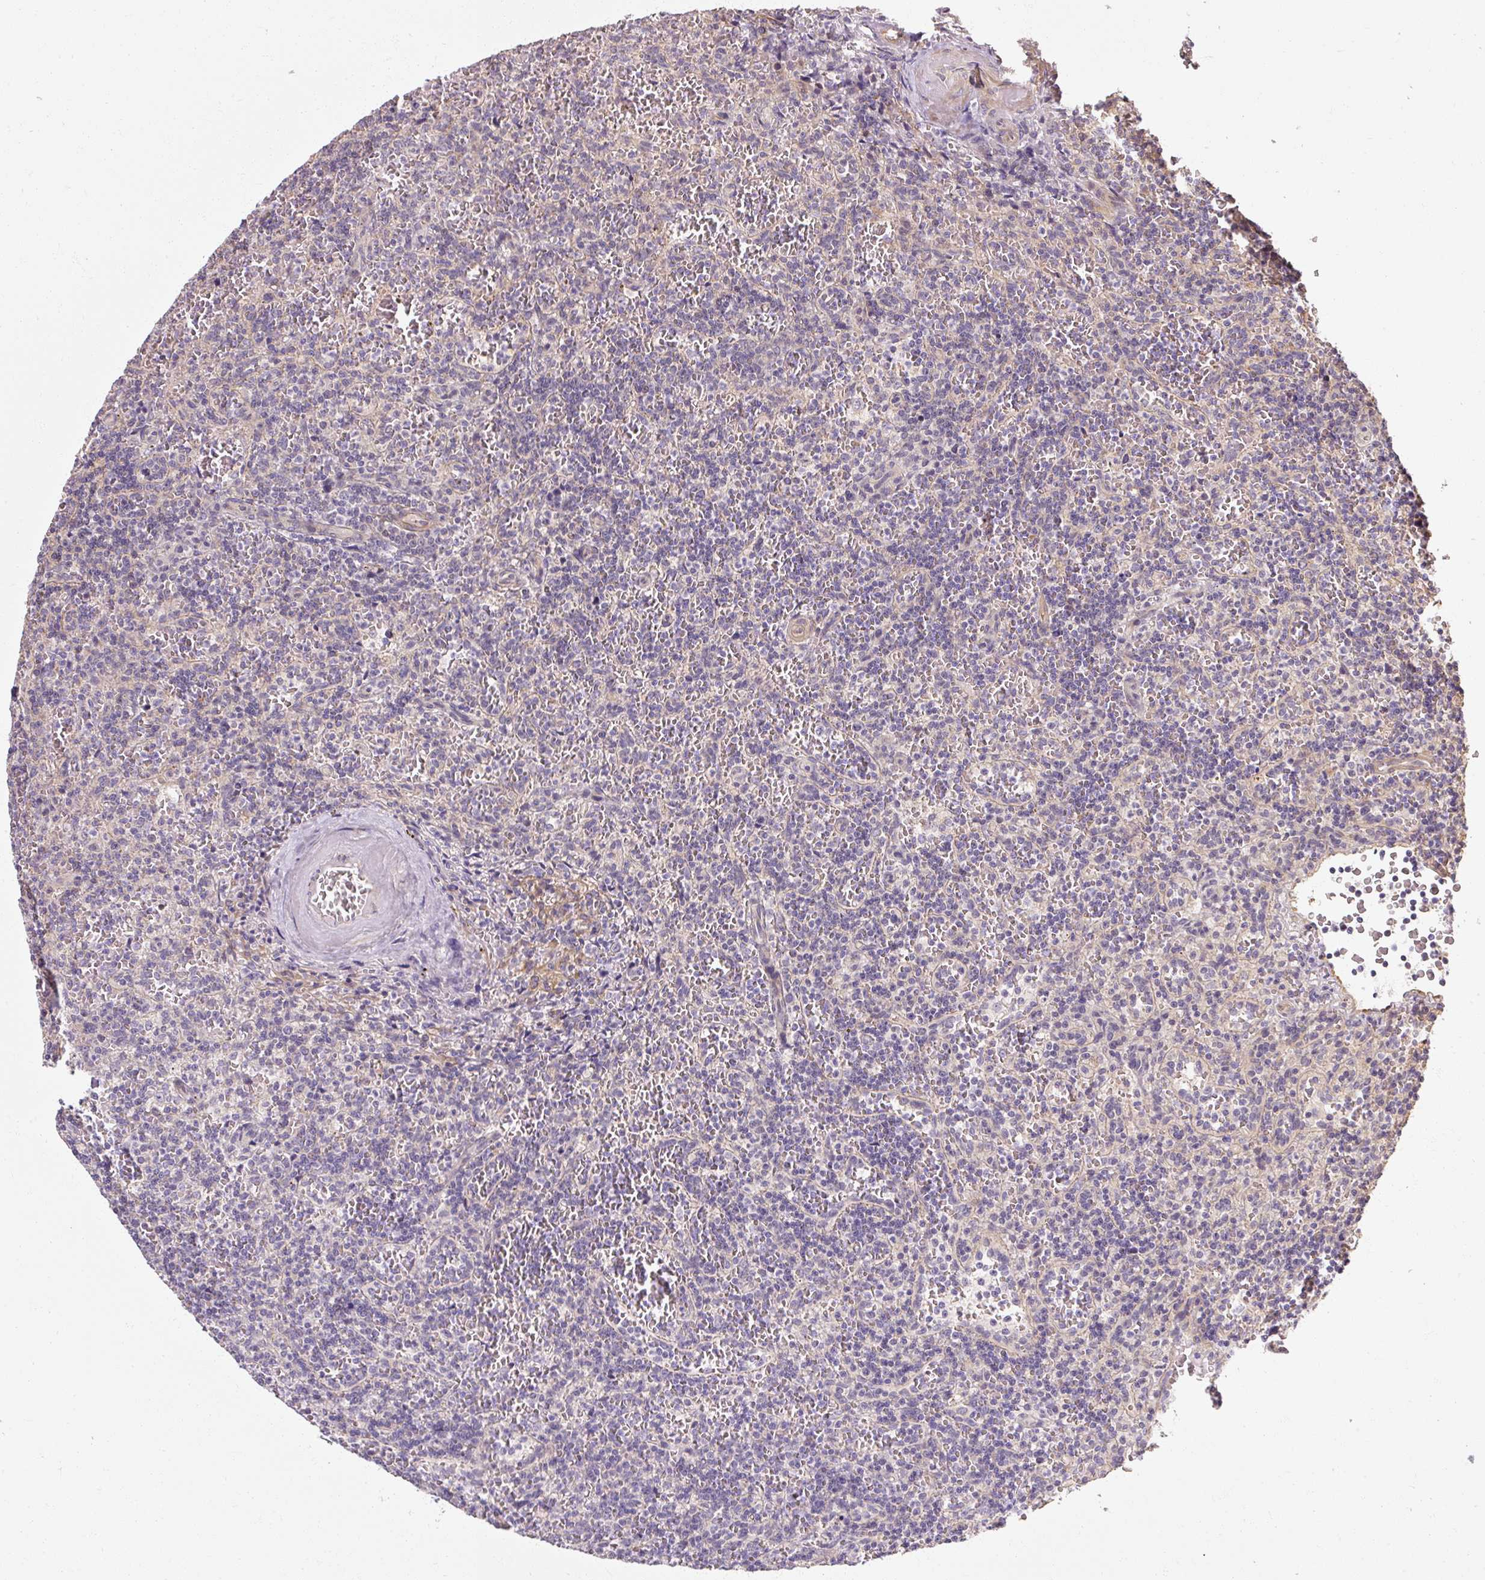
{"staining": {"intensity": "negative", "quantity": "none", "location": "none"}, "tissue": "lymphoma", "cell_type": "Tumor cells", "image_type": "cancer", "snomed": [{"axis": "morphology", "description": "Malignant lymphoma, non-Hodgkin's type, Low grade"}, {"axis": "topography", "description": "Spleen"}], "caption": "This micrograph is of low-grade malignant lymphoma, non-Hodgkin's type stained with IHC to label a protein in brown with the nuclei are counter-stained blue. There is no expression in tumor cells.", "gene": "RB1CC1", "patient": {"sex": "male", "age": 73}}